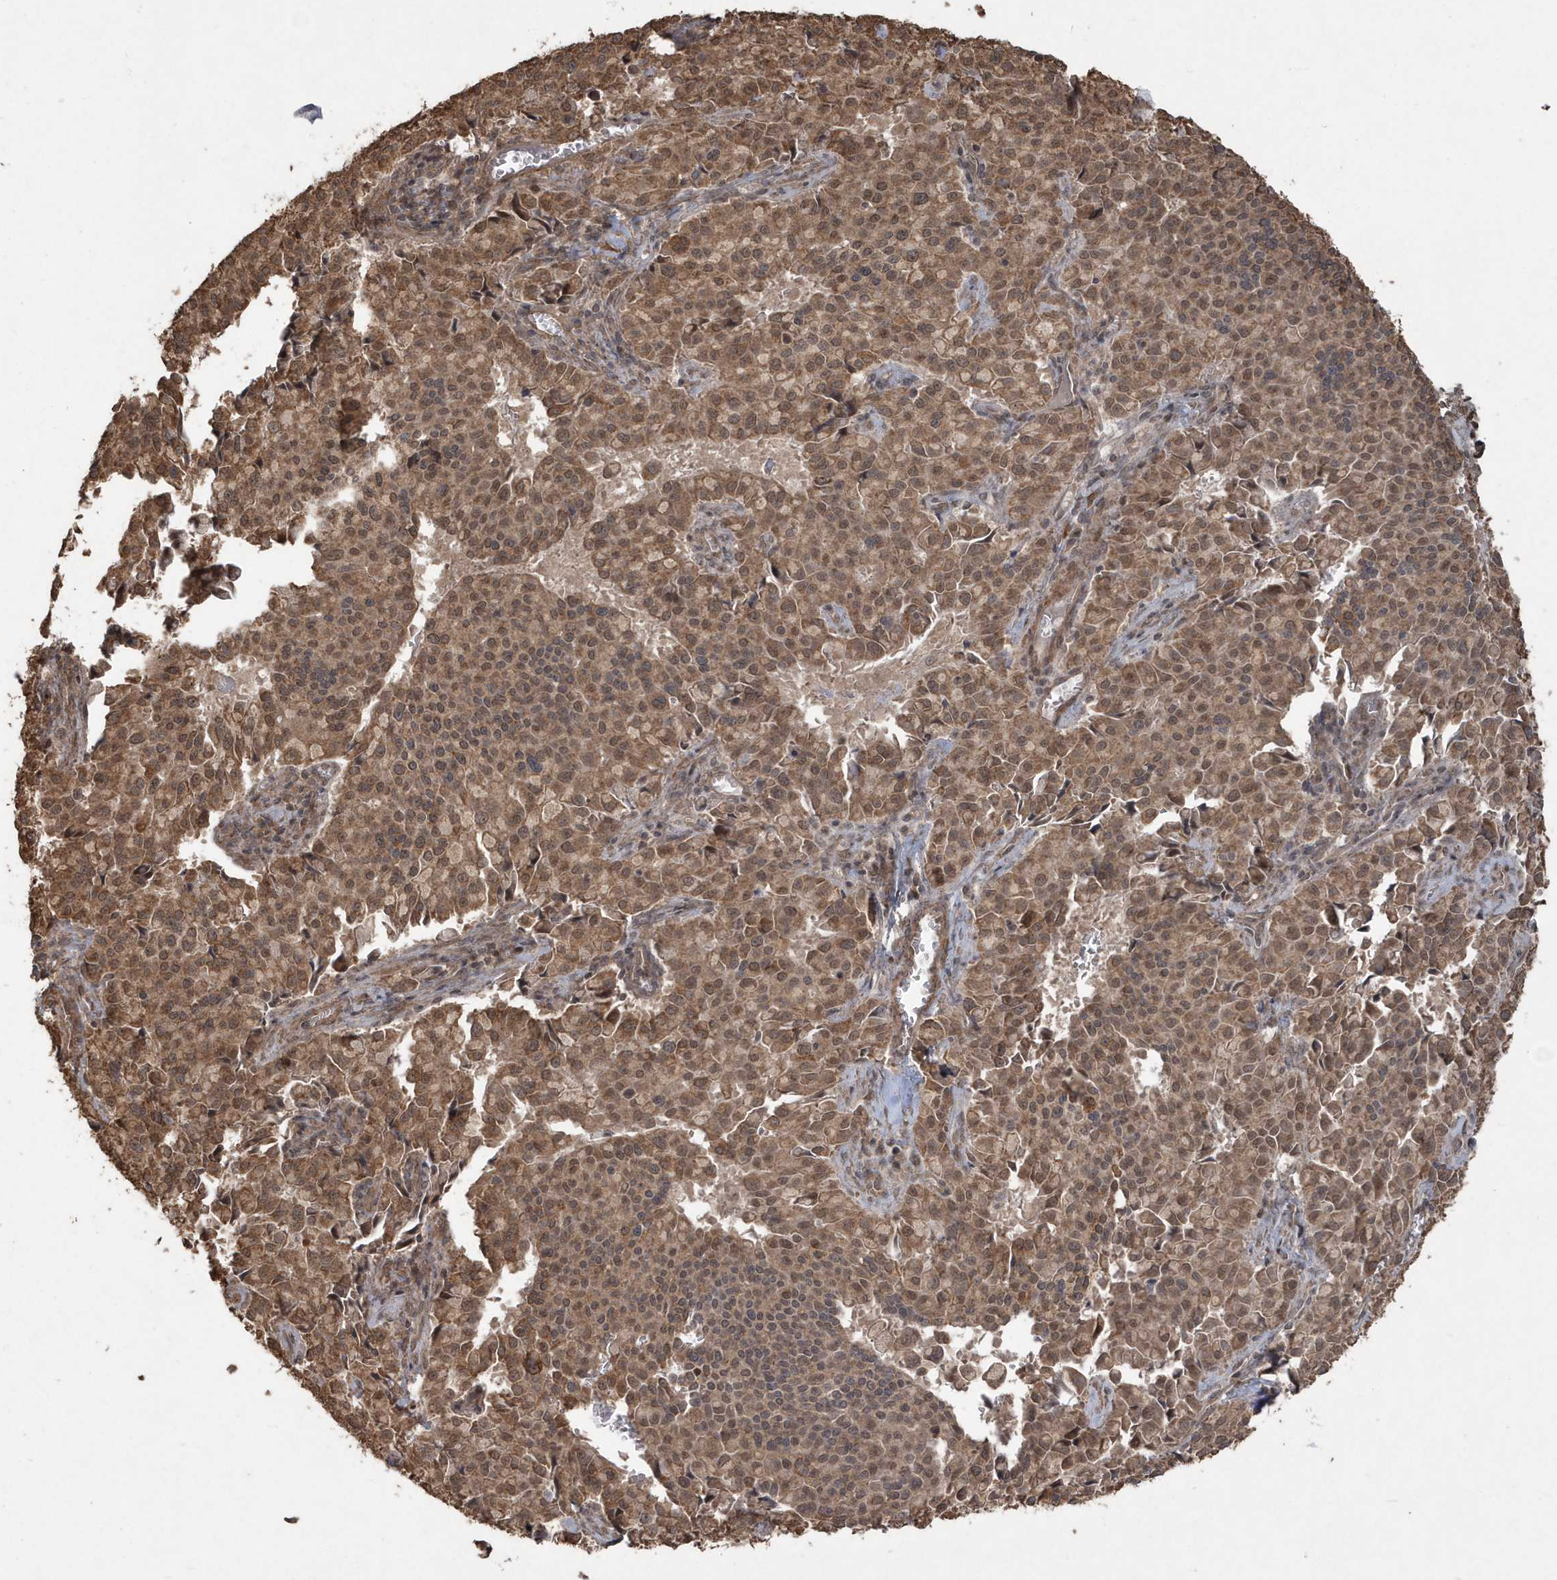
{"staining": {"intensity": "moderate", "quantity": ">75%", "location": "cytoplasmic/membranous,nuclear"}, "tissue": "pancreatic cancer", "cell_type": "Tumor cells", "image_type": "cancer", "snomed": [{"axis": "morphology", "description": "Adenocarcinoma, NOS"}, {"axis": "topography", "description": "Pancreas"}], "caption": "Brown immunohistochemical staining in human pancreatic adenocarcinoma shows moderate cytoplasmic/membranous and nuclear staining in about >75% of tumor cells.", "gene": "PAXBP1", "patient": {"sex": "male", "age": 65}}